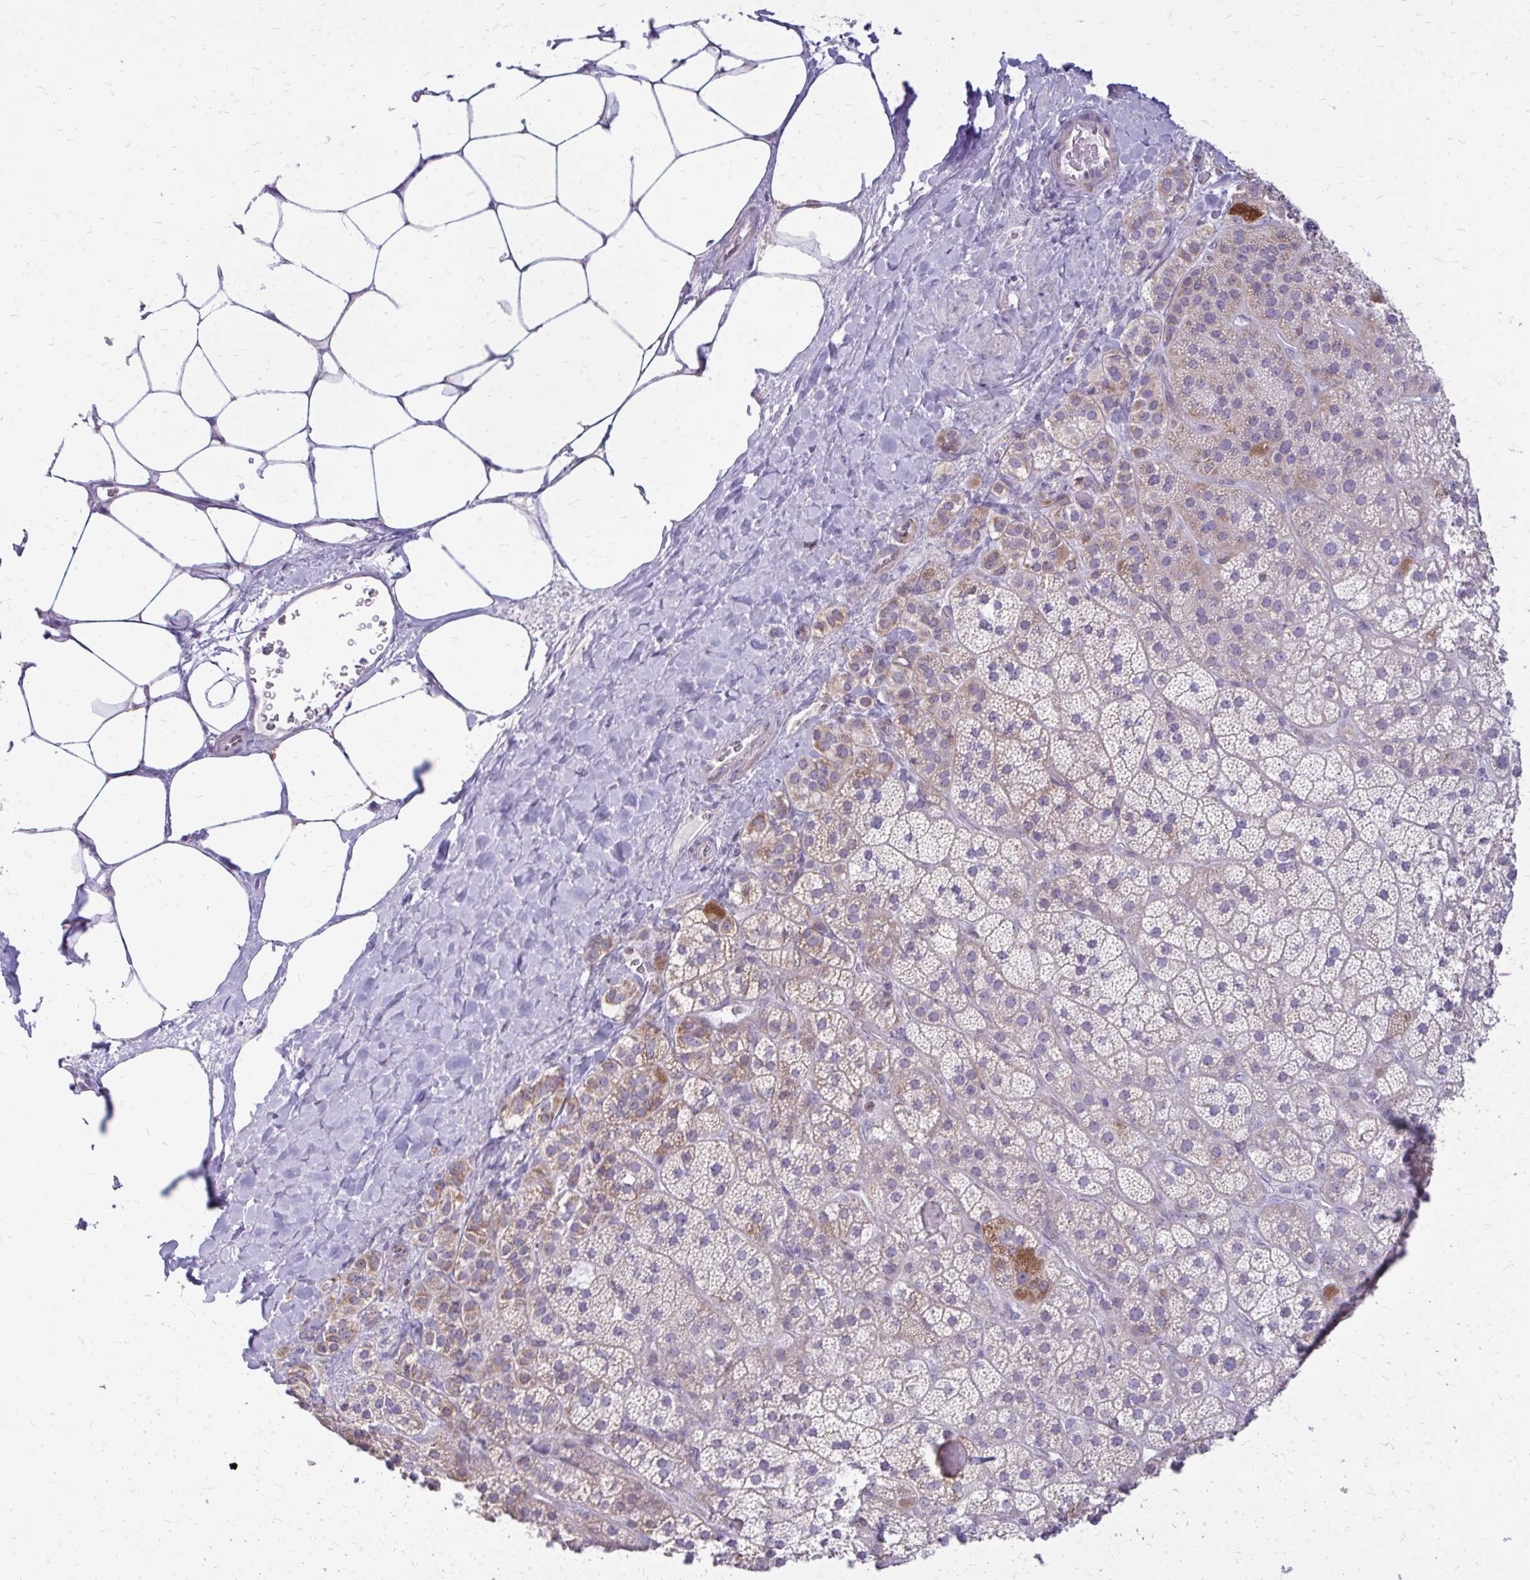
{"staining": {"intensity": "moderate", "quantity": "25%-75%", "location": "cytoplasmic/membranous"}, "tissue": "adrenal gland", "cell_type": "Glandular cells", "image_type": "normal", "snomed": [{"axis": "morphology", "description": "Normal tissue, NOS"}, {"axis": "topography", "description": "Adrenal gland"}], "caption": "Immunohistochemical staining of benign human adrenal gland shows medium levels of moderate cytoplasmic/membranous staining in approximately 25%-75% of glandular cells.", "gene": "RPS6KA2", "patient": {"sex": "male", "age": 57}}